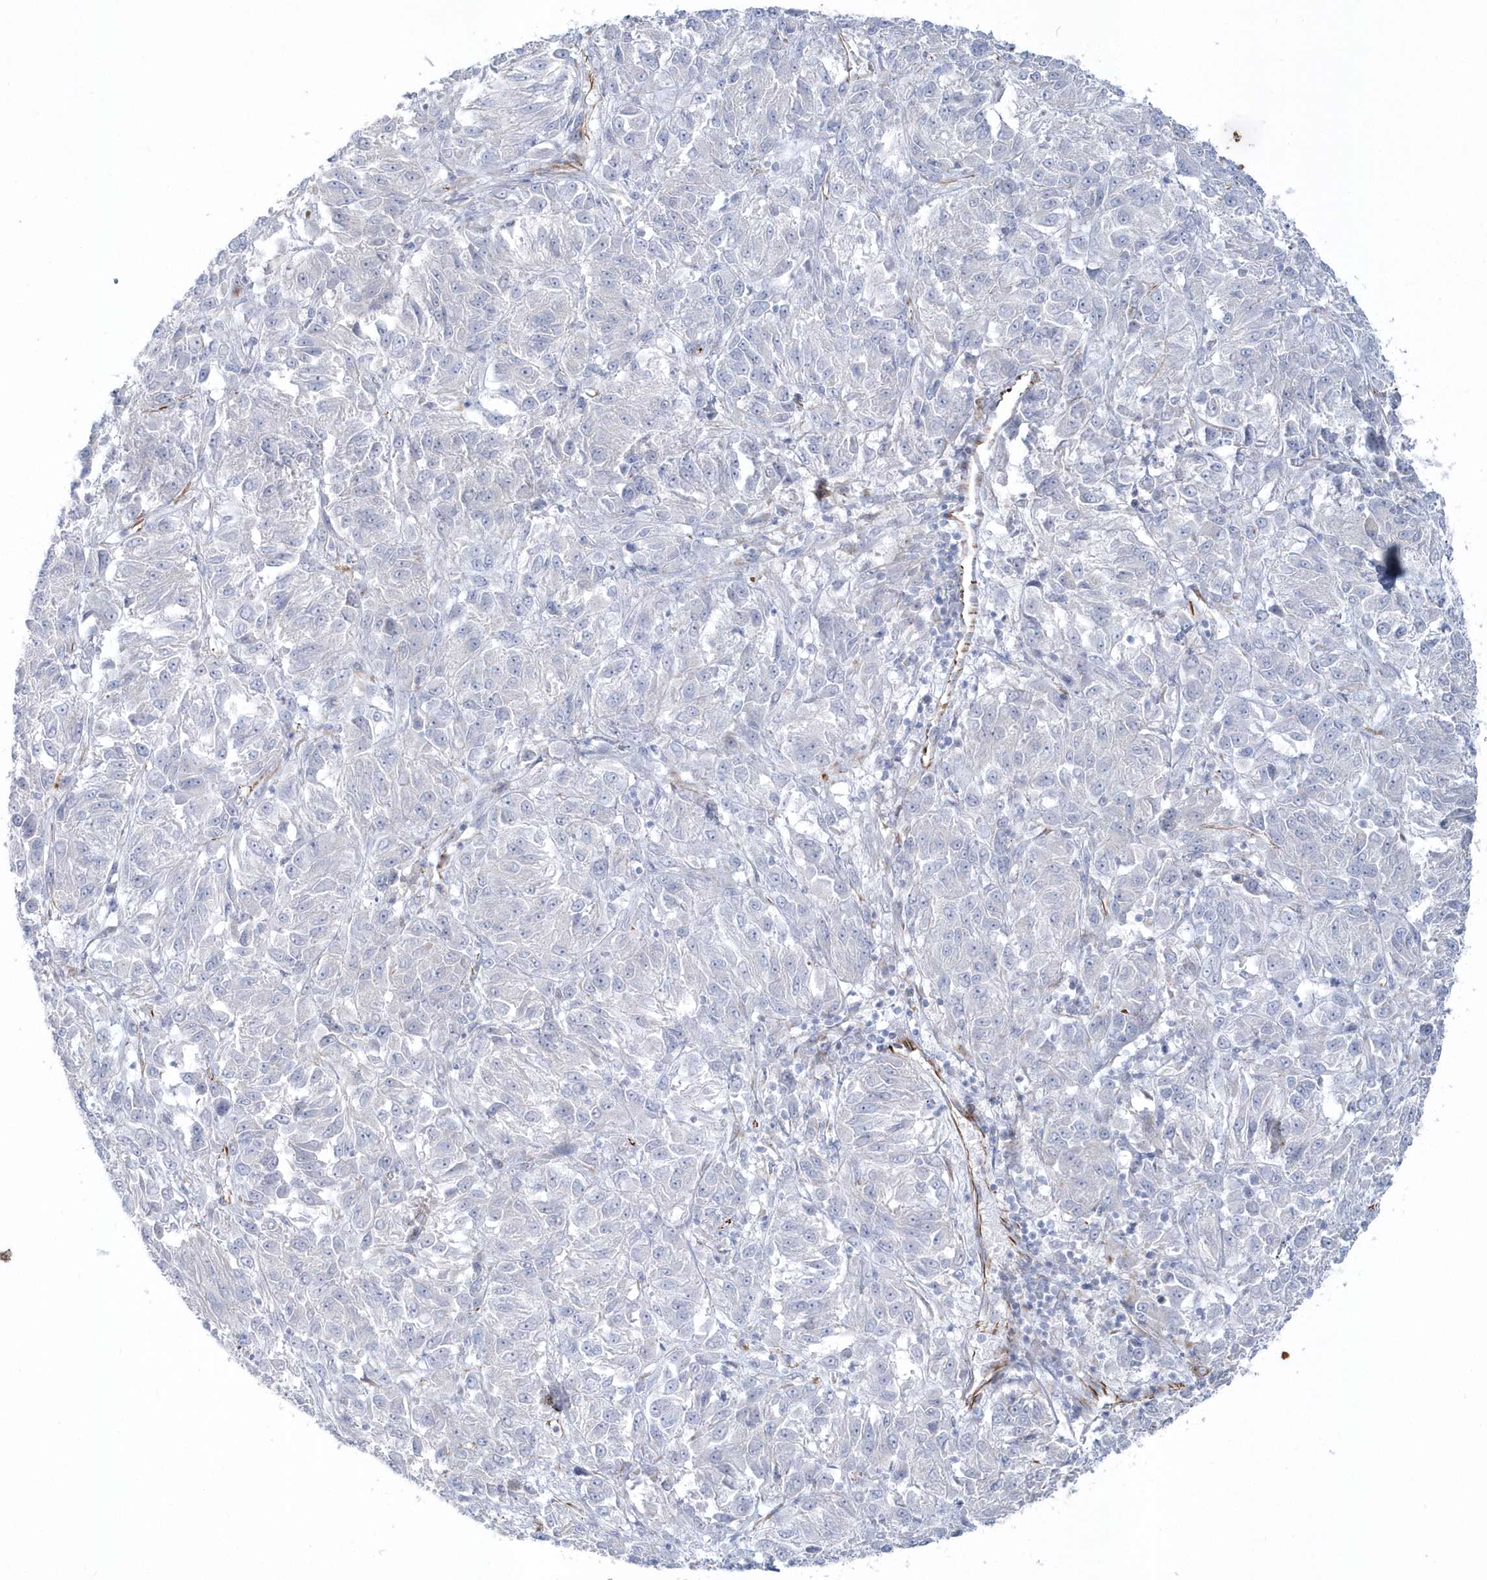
{"staining": {"intensity": "negative", "quantity": "none", "location": "none"}, "tissue": "melanoma", "cell_type": "Tumor cells", "image_type": "cancer", "snomed": [{"axis": "morphology", "description": "Malignant melanoma, Metastatic site"}, {"axis": "topography", "description": "Lung"}], "caption": "IHC of melanoma shows no expression in tumor cells. The staining was performed using DAB to visualize the protein expression in brown, while the nuclei were stained in blue with hematoxylin (Magnification: 20x).", "gene": "PPIL6", "patient": {"sex": "male", "age": 64}}